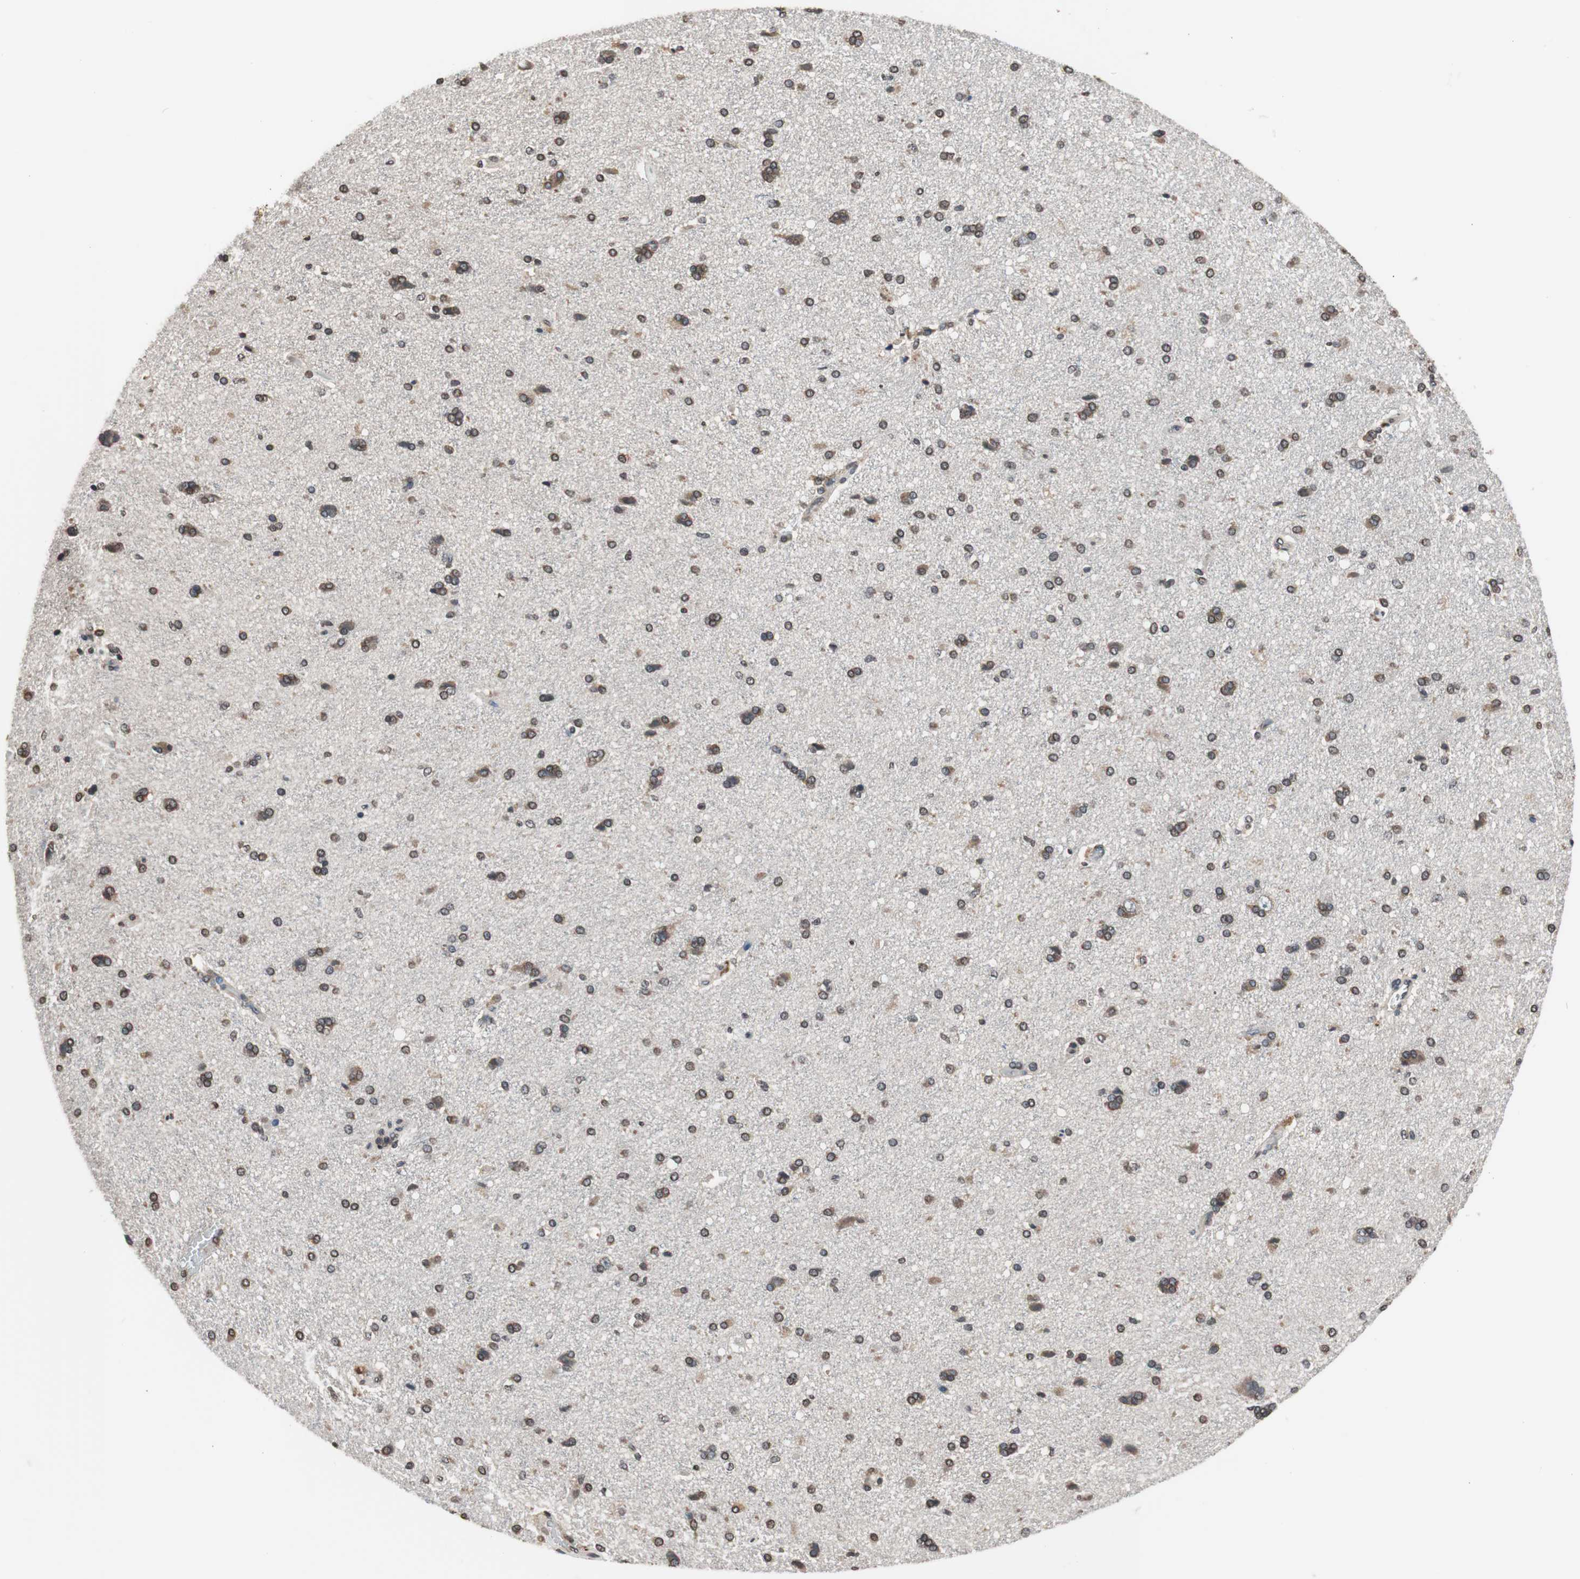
{"staining": {"intensity": "negative", "quantity": "none", "location": "none"}, "tissue": "cerebral cortex", "cell_type": "Endothelial cells", "image_type": "normal", "snomed": [{"axis": "morphology", "description": "Normal tissue, NOS"}, {"axis": "topography", "description": "Cerebral cortex"}], "caption": "IHC image of normal cerebral cortex: cerebral cortex stained with DAB (3,3'-diaminobenzidine) reveals no significant protein positivity in endothelial cells.", "gene": "GCLC", "patient": {"sex": "male", "age": 62}}